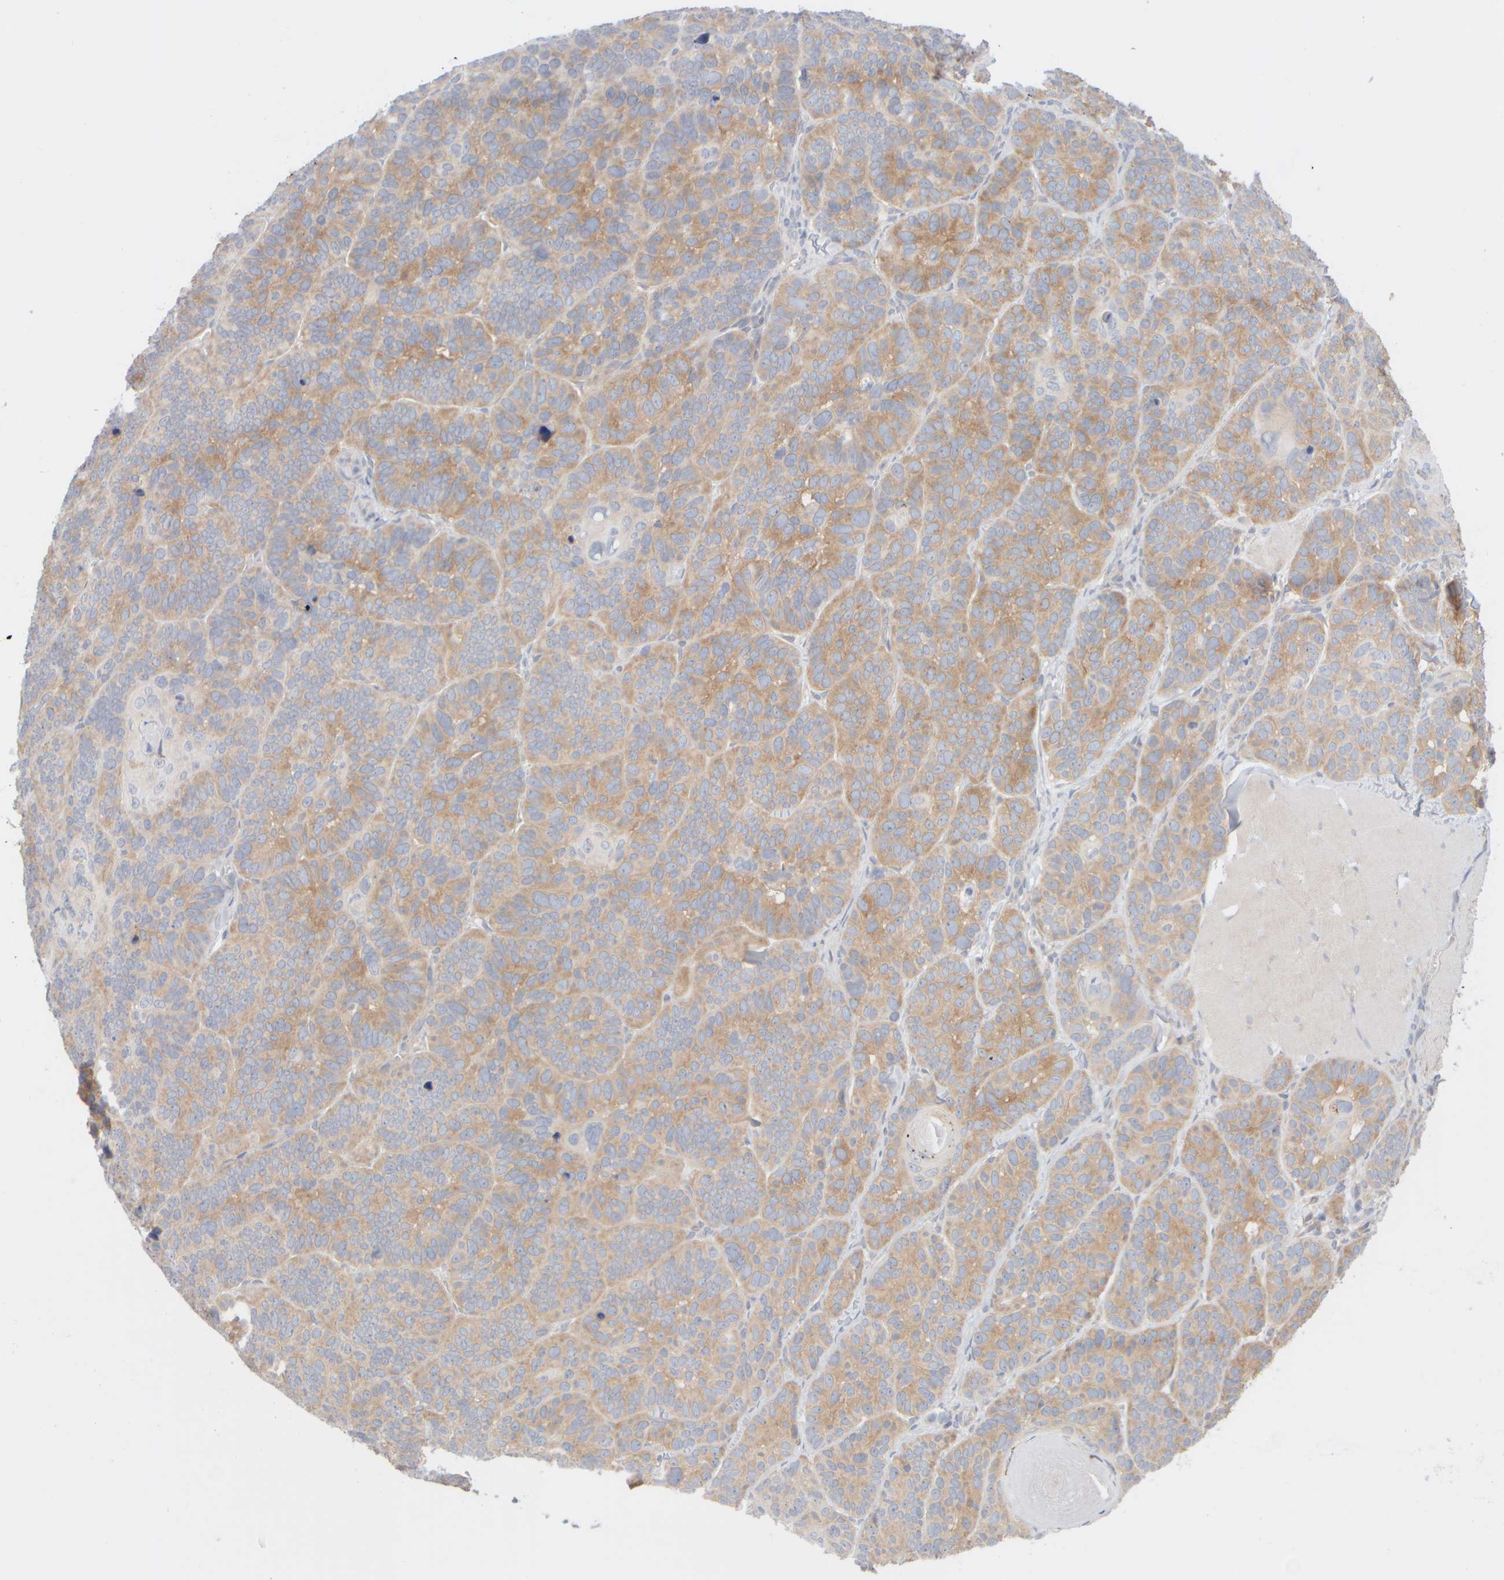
{"staining": {"intensity": "moderate", "quantity": "25%-75%", "location": "cytoplasmic/membranous"}, "tissue": "skin cancer", "cell_type": "Tumor cells", "image_type": "cancer", "snomed": [{"axis": "morphology", "description": "Basal cell carcinoma"}, {"axis": "topography", "description": "Skin"}], "caption": "Human basal cell carcinoma (skin) stained with a protein marker exhibits moderate staining in tumor cells.", "gene": "GOPC", "patient": {"sex": "male", "age": 62}}